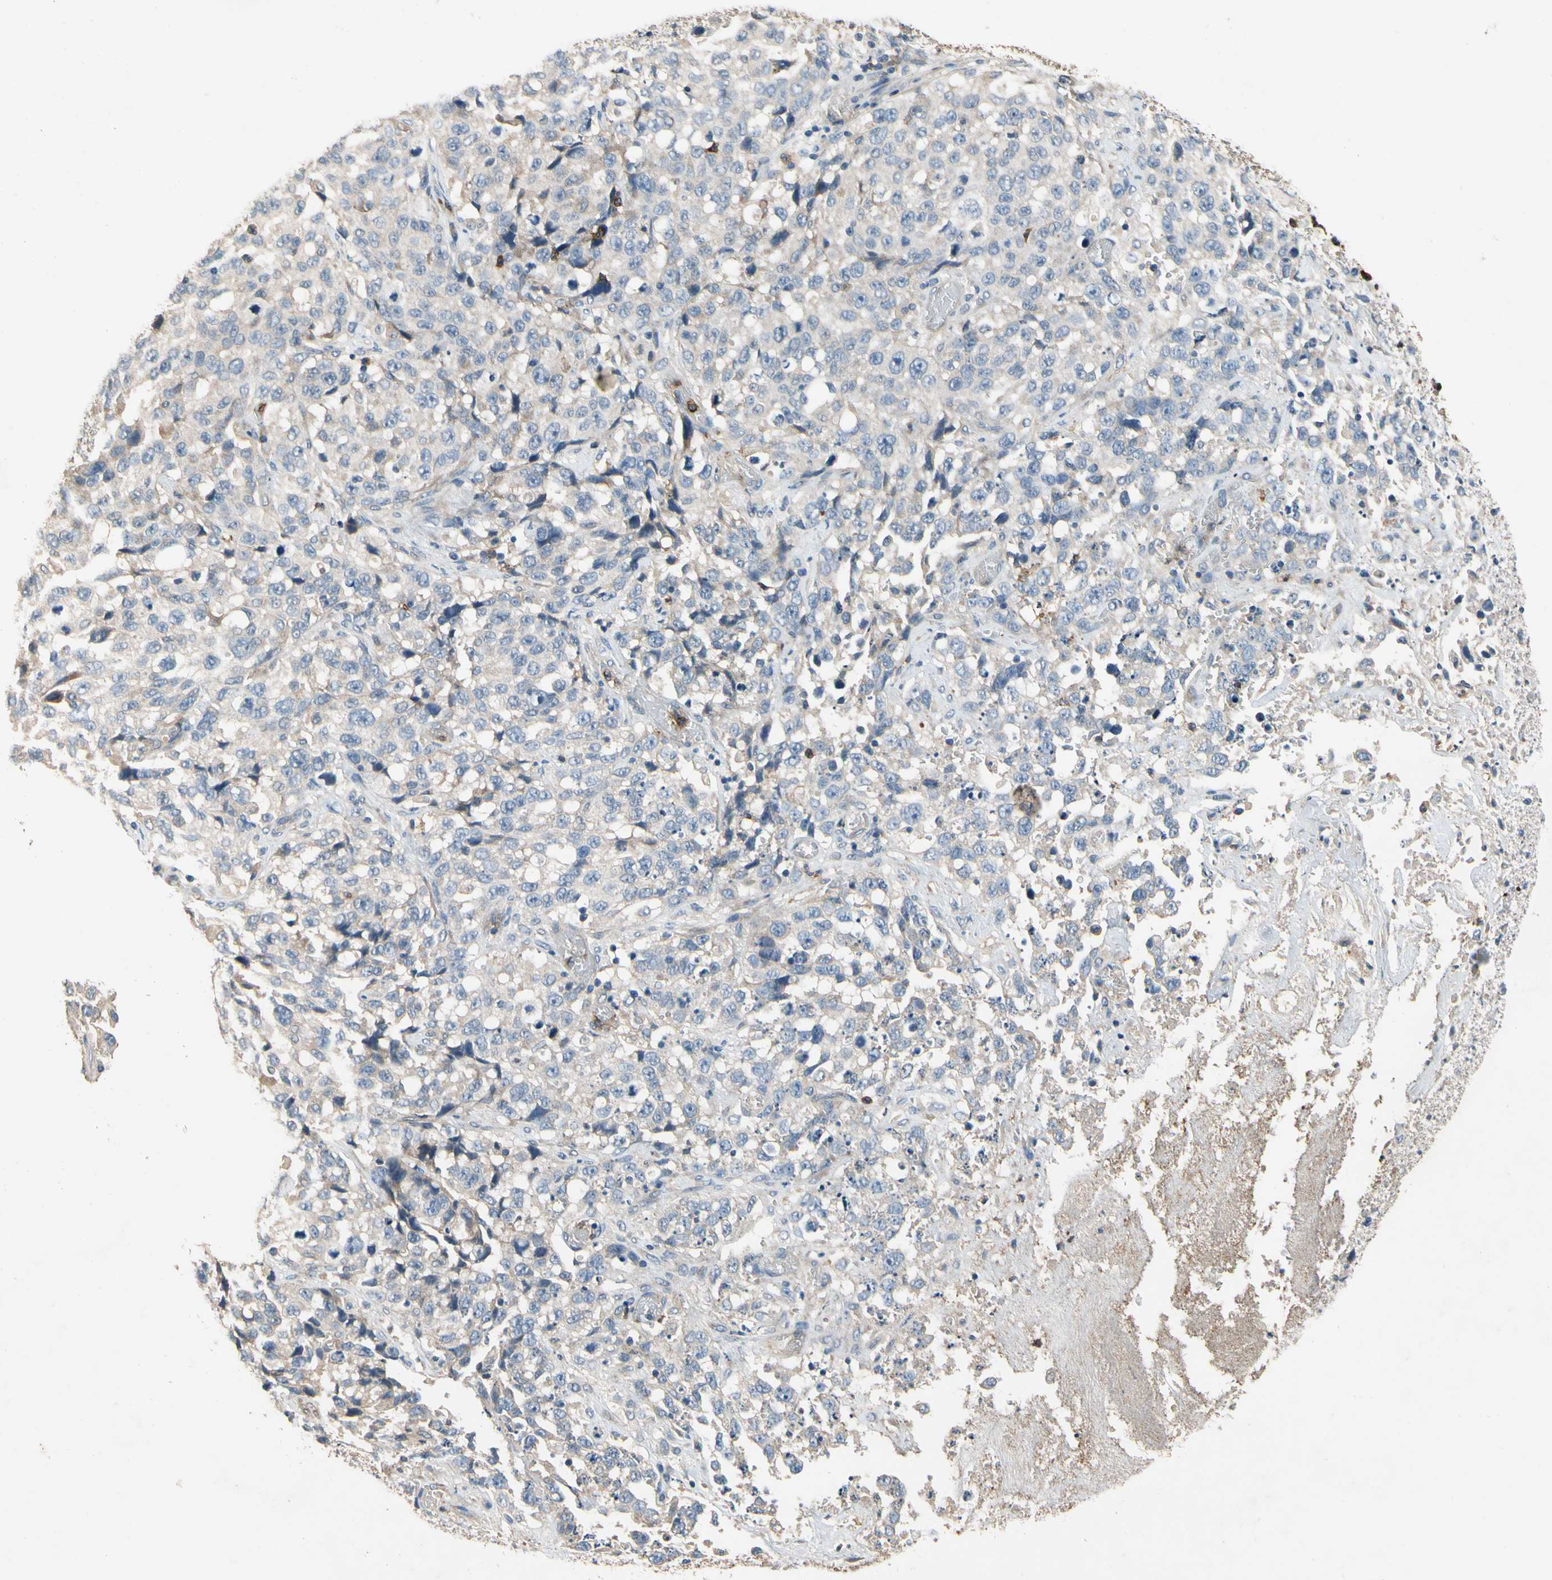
{"staining": {"intensity": "negative", "quantity": "none", "location": "none"}, "tissue": "stomach cancer", "cell_type": "Tumor cells", "image_type": "cancer", "snomed": [{"axis": "morphology", "description": "Normal tissue, NOS"}, {"axis": "morphology", "description": "Adenocarcinoma, NOS"}, {"axis": "topography", "description": "Stomach"}], "caption": "Immunohistochemical staining of stomach cancer (adenocarcinoma) reveals no significant staining in tumor cells.", "gene": "SIGLEC5", "patient": {"sex": "male", "age": 48}}